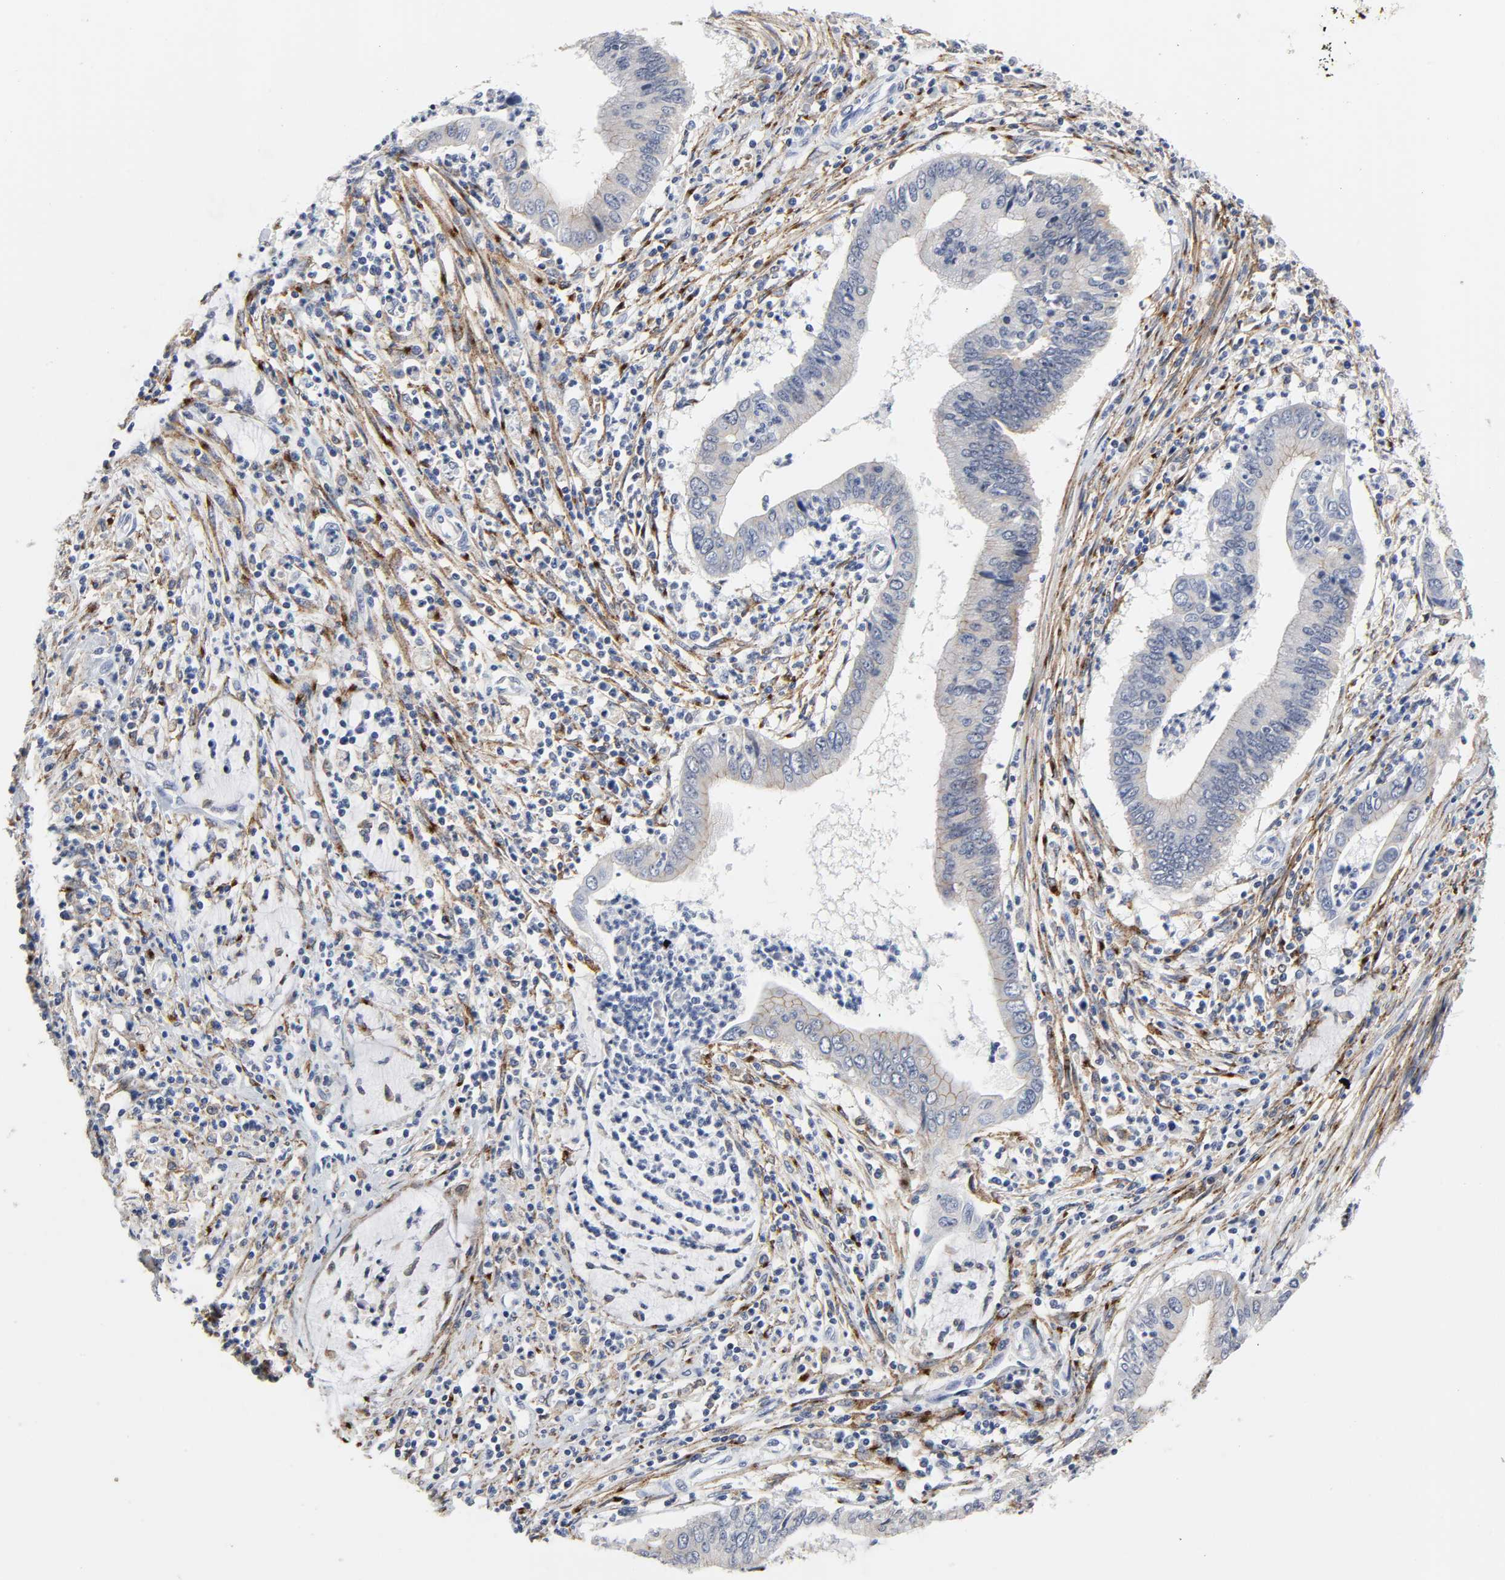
{"staining": {"intensity": "weak", "quantity": "<25%", "location": "cytoplasmic/membranous"}, "tissue": "cervical cancer", "cell_type": "Tumor cells", "image_type": "cancer", "snomed": [{"axis": "morphology", "description": "Adenocarcinoma, NOS"}, {"axis": "topography", "description": "Cervix"}], "caption": "Histopathology image shows no protein expression in tumor cells of cervical cancer (adenocarcinoma) tissue.", "gene": "LRP1", "patient": {"sex": "female", "age": 36}}